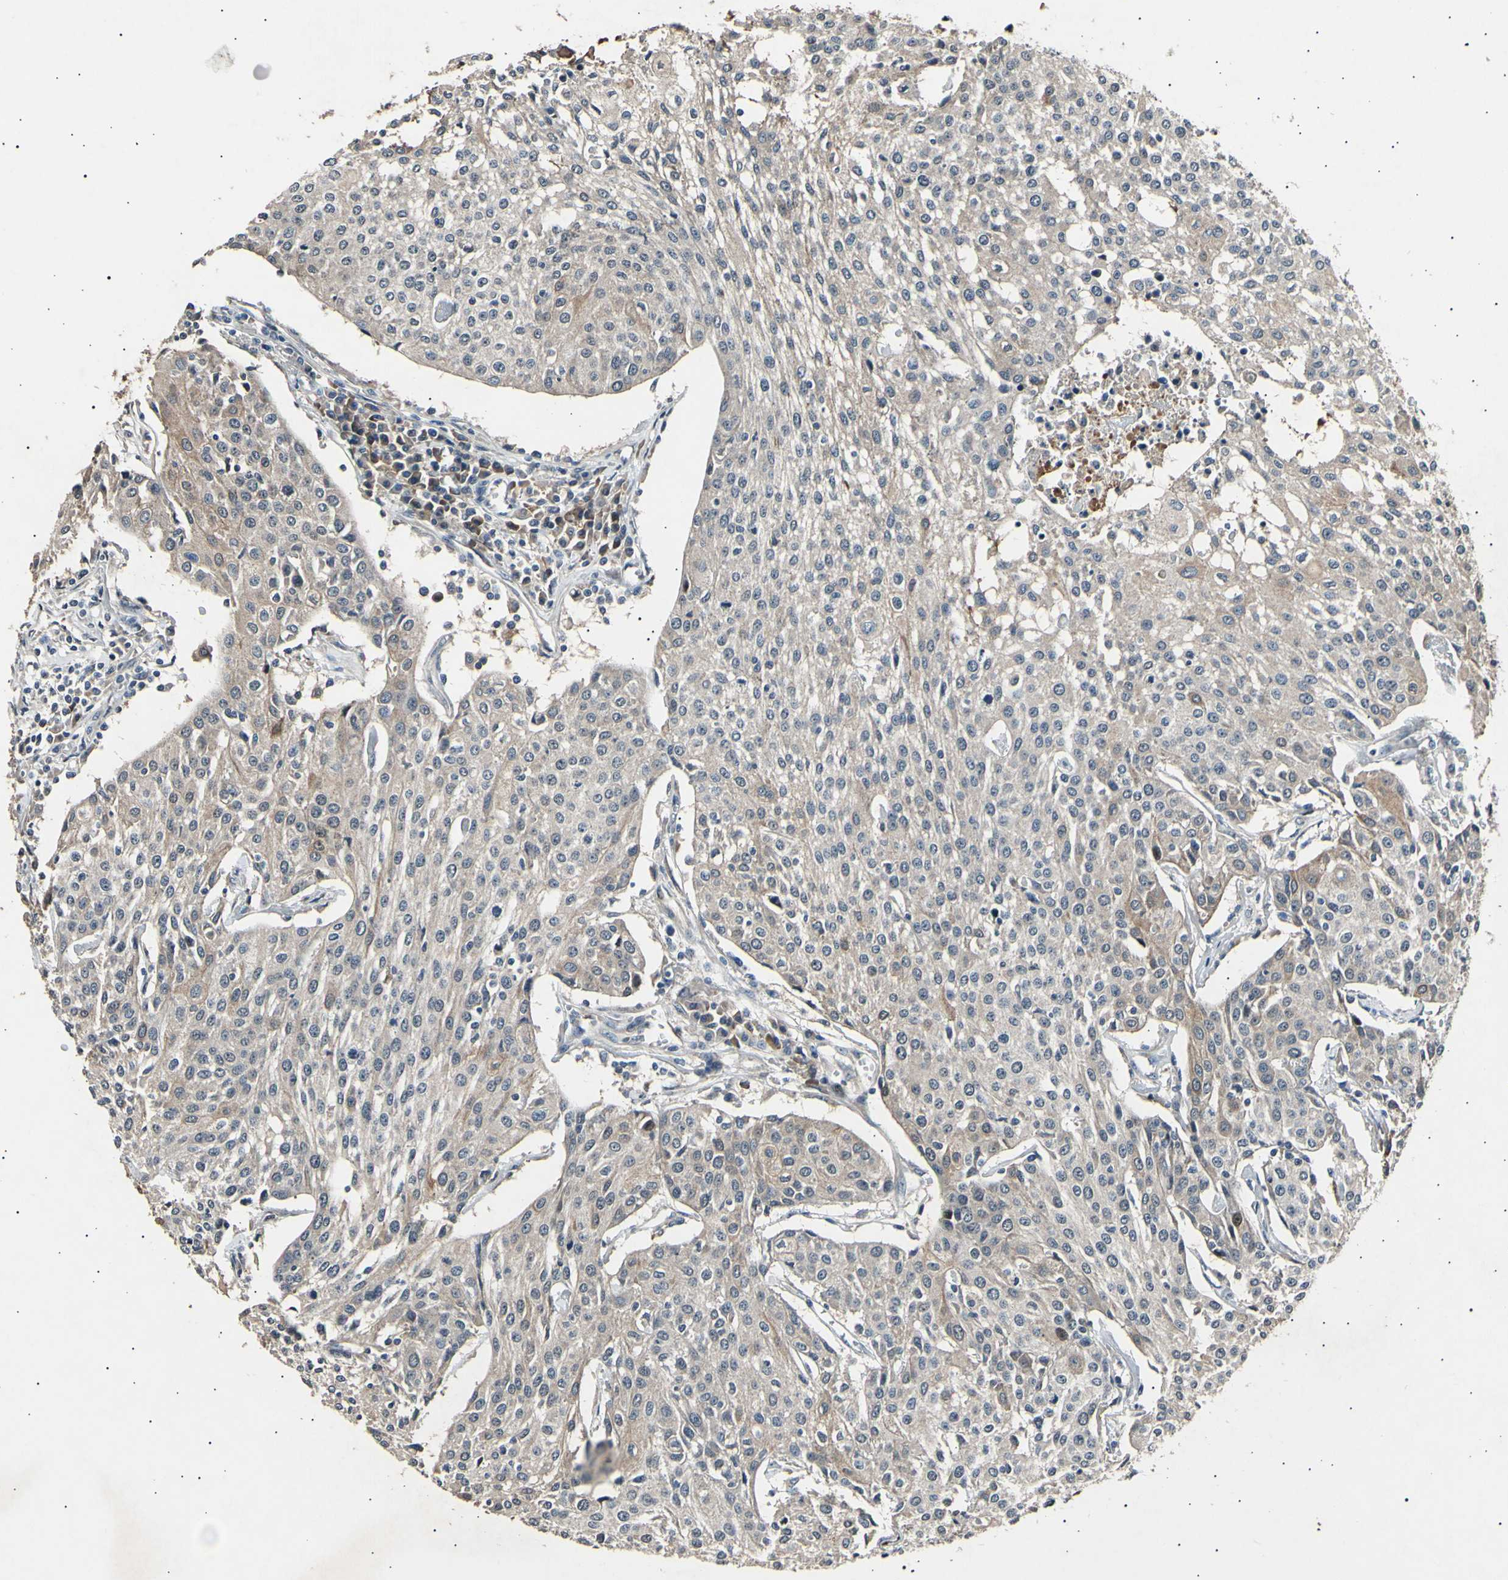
{"staining": {"intensity": "weak", "quantity": "<25%", "location": "cytoplasmic/membranous"}, "tissue": "urothelial cancer", "cell_type": "Tumor cells", "image_type": "cancer", "snomed": [{"axis": "morphology", "description": "Urothelial carcinoma, High grade"}, {"axis": "topography", "description": "Urinary bladder"}], "caption": "Histopathology image shows no significant protein staining in tumor cells of urothelial cancer. (Stains: DAB IHC with hematoxylin counter stain, Microscopy: brightfield microscopy at high magnification).", "gene": "ADCY3", "patient": {"sex": "female", "age": 85}}